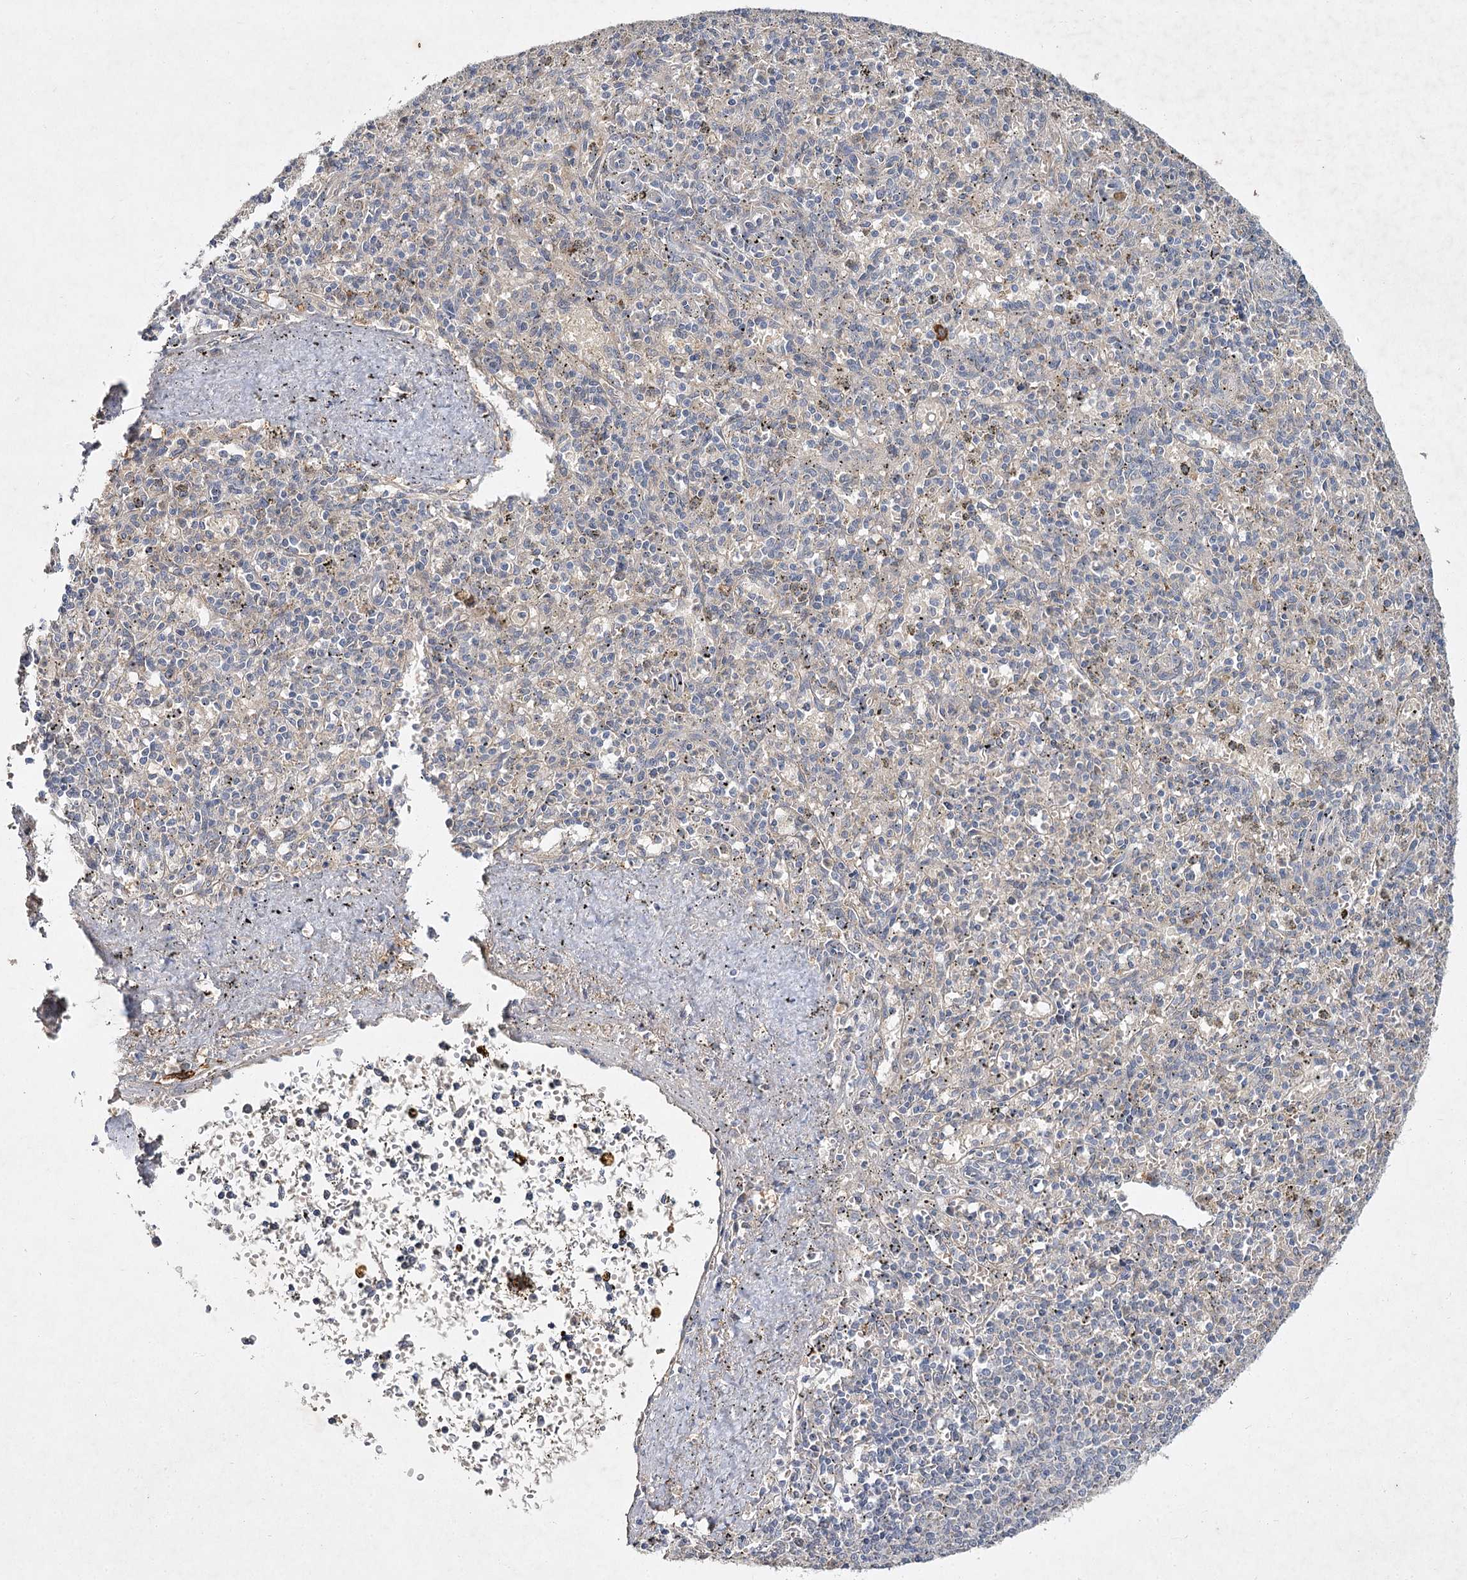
{"staining": {"intensity": "negative", "quantity": "none", "location": "none"}, "tissue": "spleen", "cell_type": "Cells in red pulp", "image_type": "normal", "snomed": [{"axis": "morphology", "description": "Normal tissue, NOS"}, {"axis": "topography", "description": "Spleen"}], "caption": "Immunohistochemistry (IHC) photomicrograph of benign spleen: human spleen stained with DAB (3,3'-diaminobenzidine) demonstrates no significant protein expression in cells in red pulp. (Stains: DAB immunohistochemistry (IHC) with hematoxylin counter stain, Microscopy: brightfield microscopy at high magnification).", "gene": "MFN1", "patient": {"sex": "male", "age": 72}}